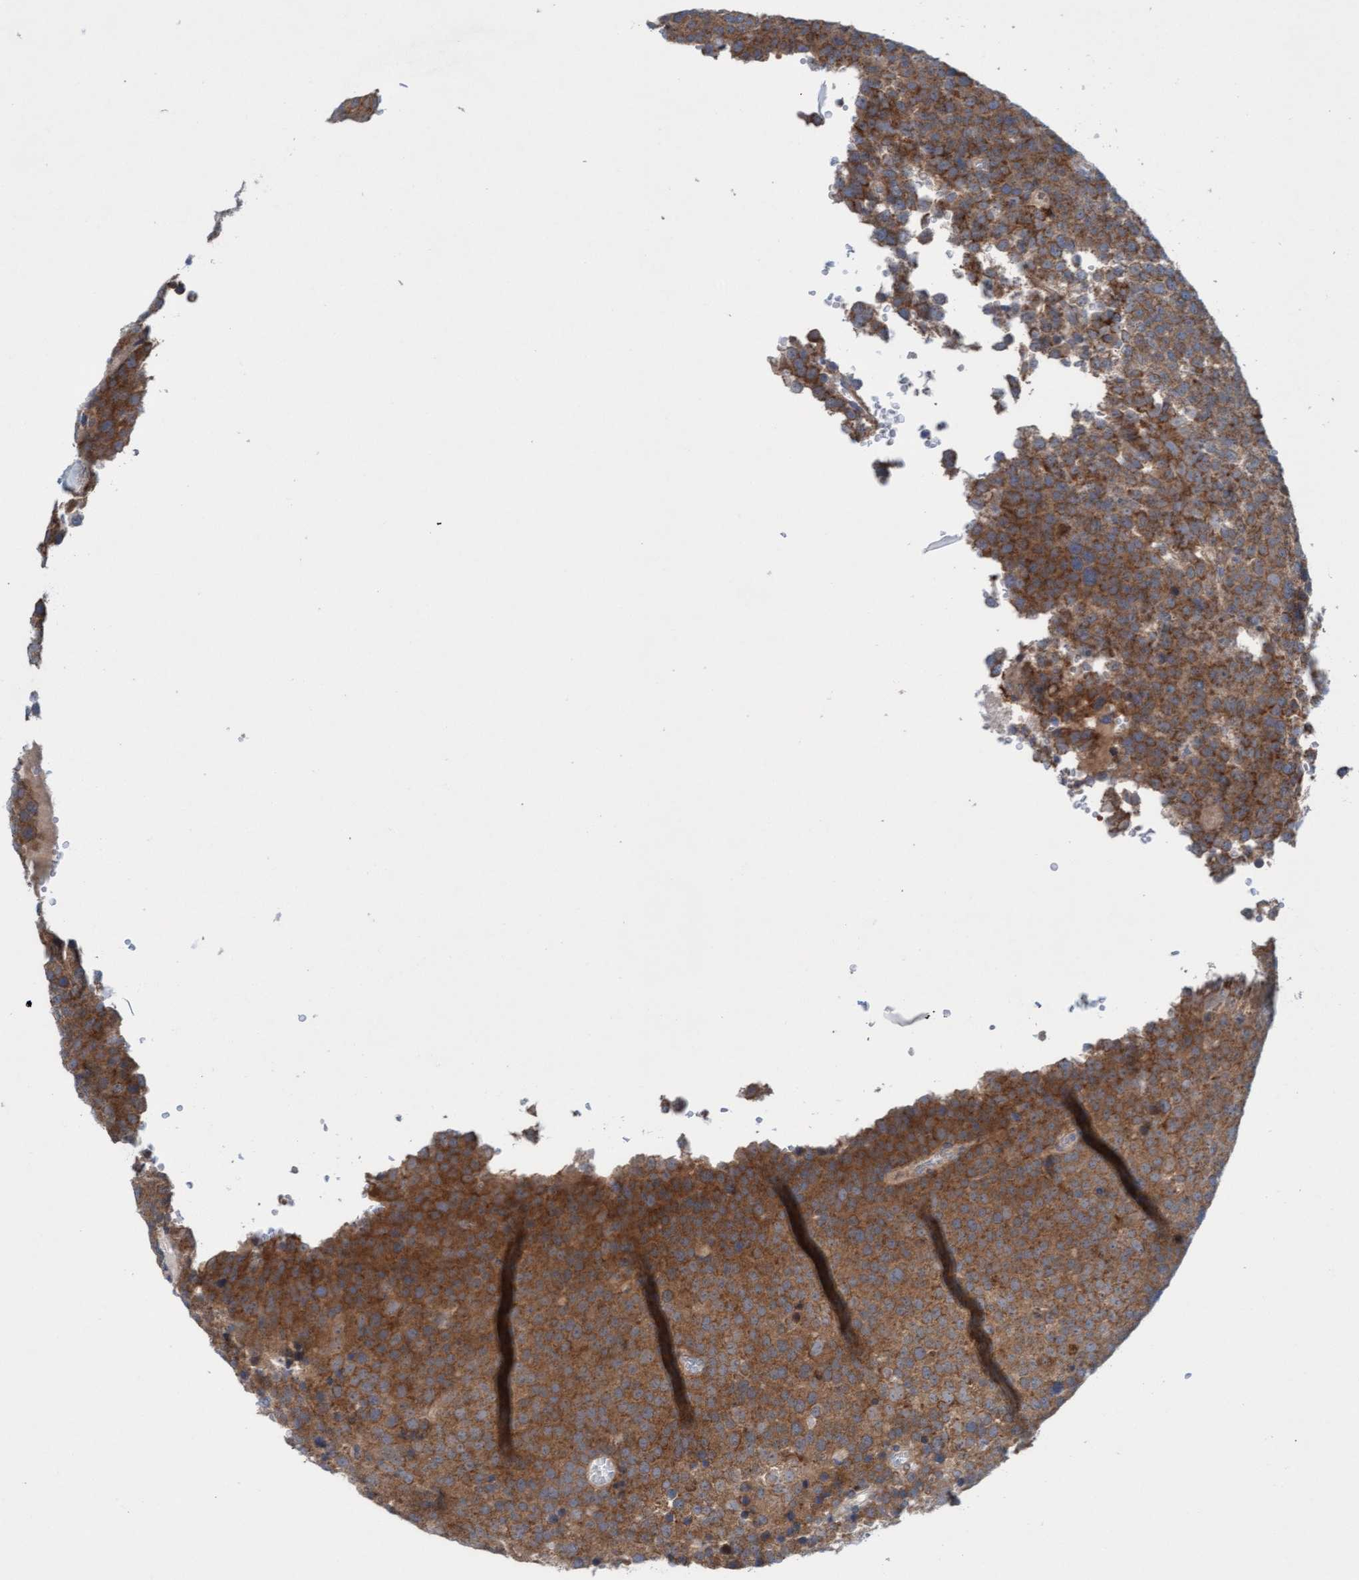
{"staining": {"intensity": "strong", "quantity": ">75%", "location": "cytoplasmic/membranous"}, "tissue": "testis cancer", "cell_type": "Tumor cells", "image_type": "cancer", "snomed": [{"axis": "morphology", "description": "Seminoma, NOS"}, {"axis": "topography", "description": "Testis"}], "caption": "Seminoma (testis) tissue reveals strong cytoplasmic/membranous staining in approximately >75% of tumor cells, visualized by immunohistochemistry. (brown staining indicates protein expression, while blue staining denotes nuclei).", "gene": "KLHL25", "patient": {"sex": "male", "age": 71}}